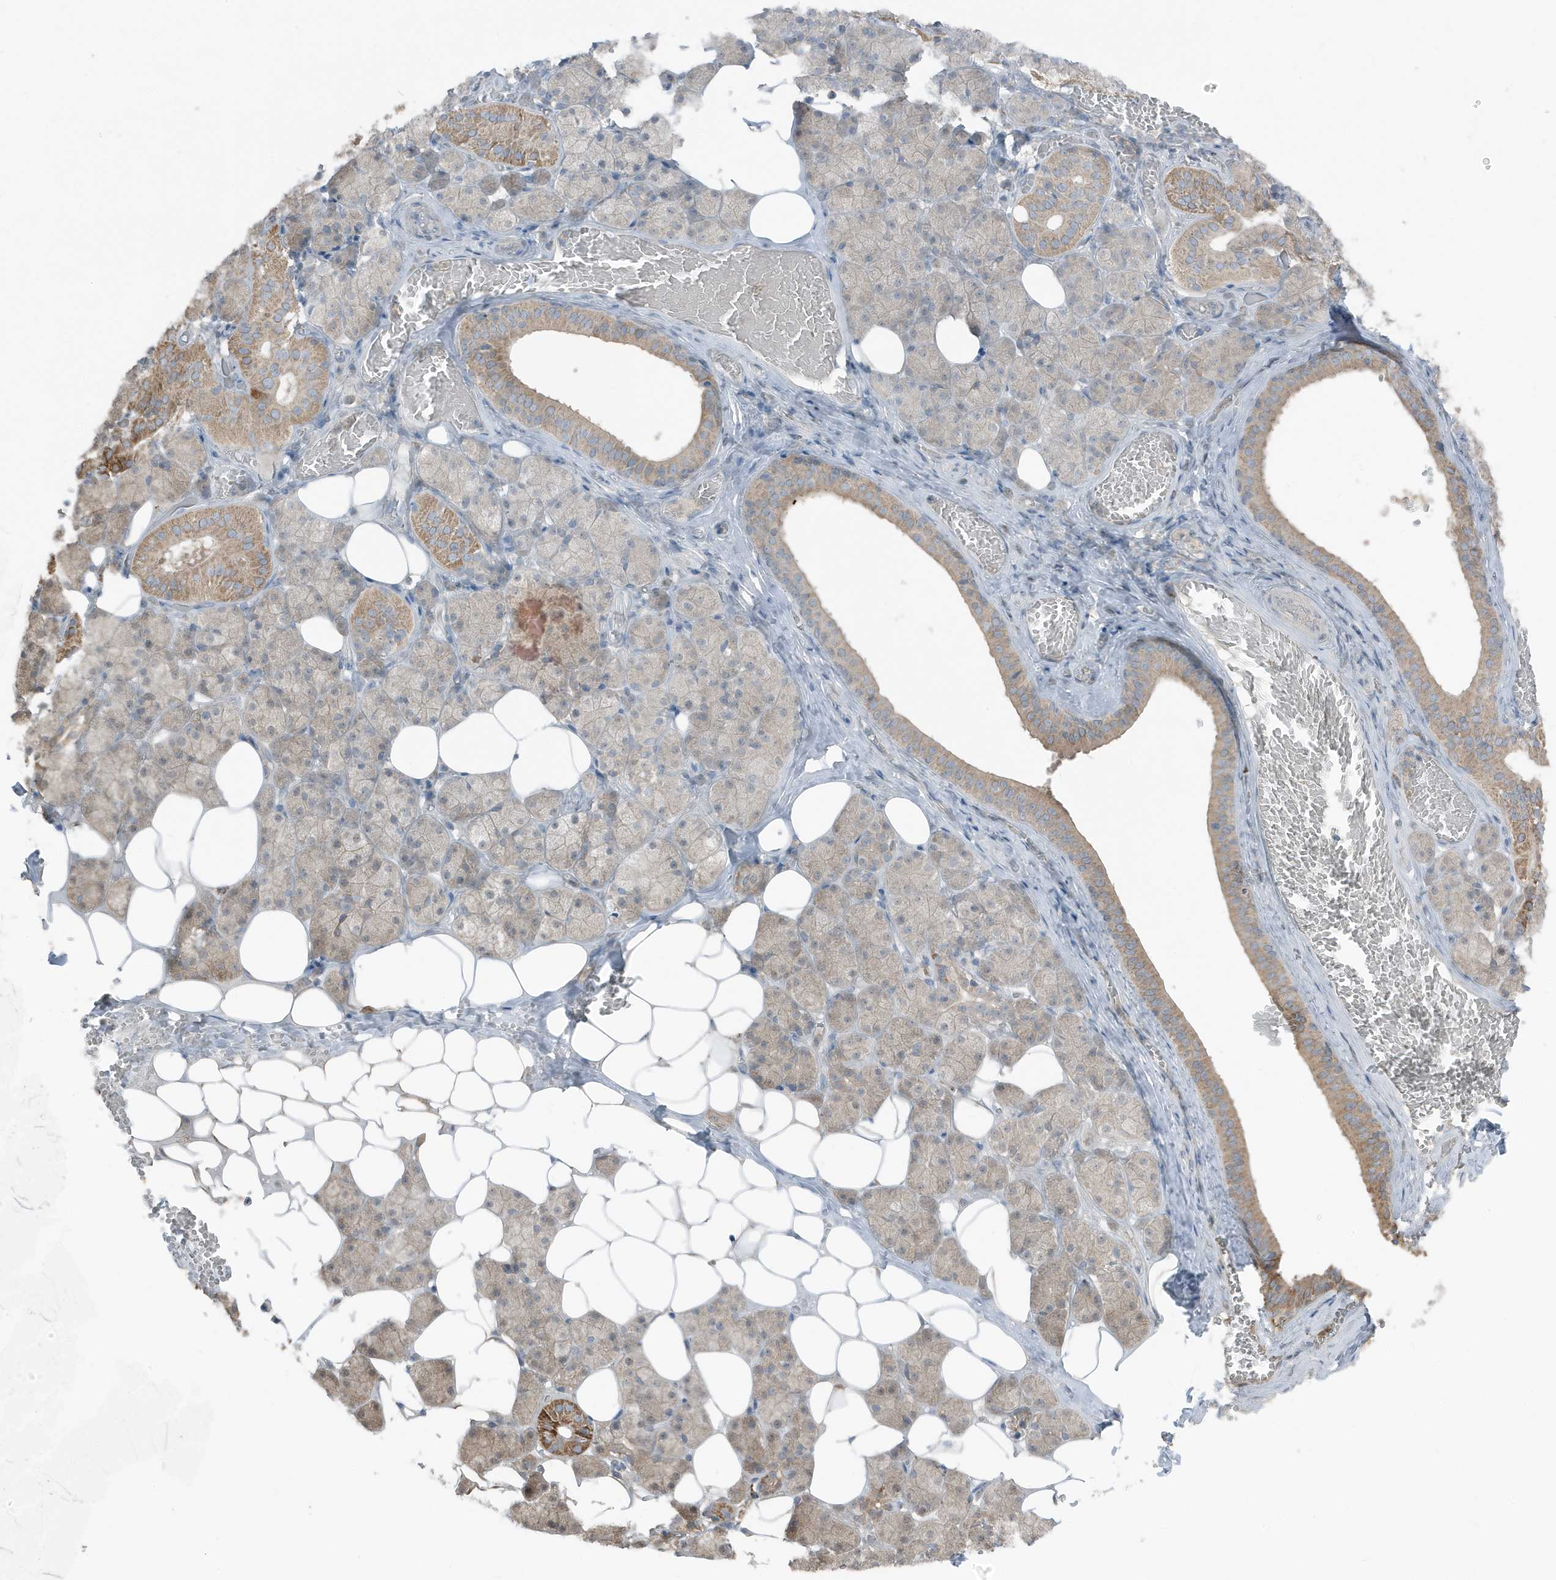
{"staining": {"intensity": "moderate", "quantity": "<25%", "location": "cytoplasmic/membranous"}, "tissue": "salivary gland", "cell_type": "Glandular cells", "image_type": "normal", "snomed": [{"axis": "morphology", "description": "Normal tissue, NOS"}, {"axis": "topography", "description": "Salivary gland"}], "caption": "DAB (3,3'-diaminobenzidine) immunohistochemical staining of benign salivary gland reveals moderate cytoplasmic/membranous protein expression in about <25% of glandular cells.", "gene": "AZI2", "patient": {"sex": "female", "age": 33}}